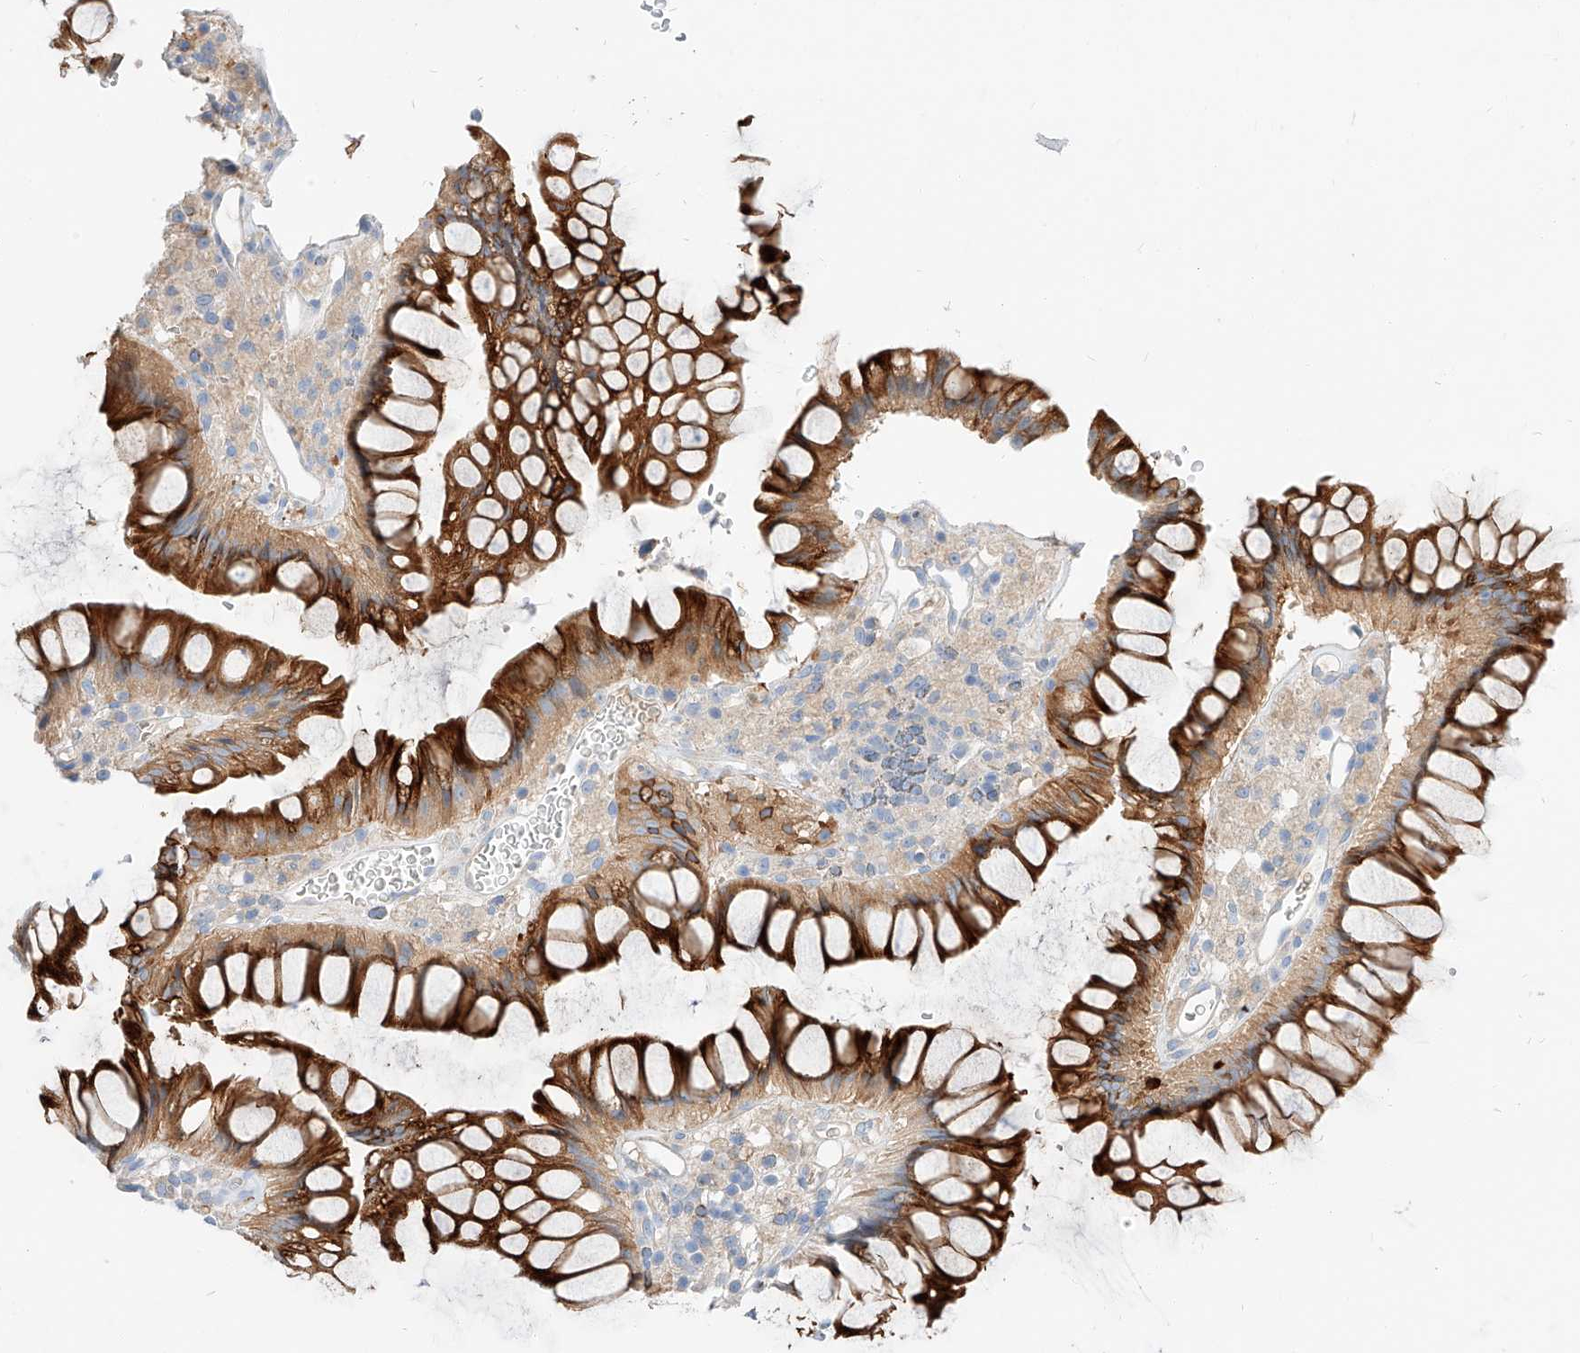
{"staining": {"intensity": "strong", "quantity": ">75%", "location": "cytoplasmic/membranous"}, "tissue": "colorectal cancer", "cell_type": "Tumor cells", "image_type": "cancer", "snomed": [{"axis": "morphology", "description": "Adenocarcinoma, NOS"}, {"axis": "topography", "description": "Rectum"}], "caption": "Brown immunohistochemical staining in colorectal cancer (adenocarcinoma) reveals strong cytoplasmic/membranous staining in approximately >75% of tumor cells. (IHC, brightfield microscopy, high magnification).", "gene": "MAP7", "patient": {"sex": "male", "age": 63}}